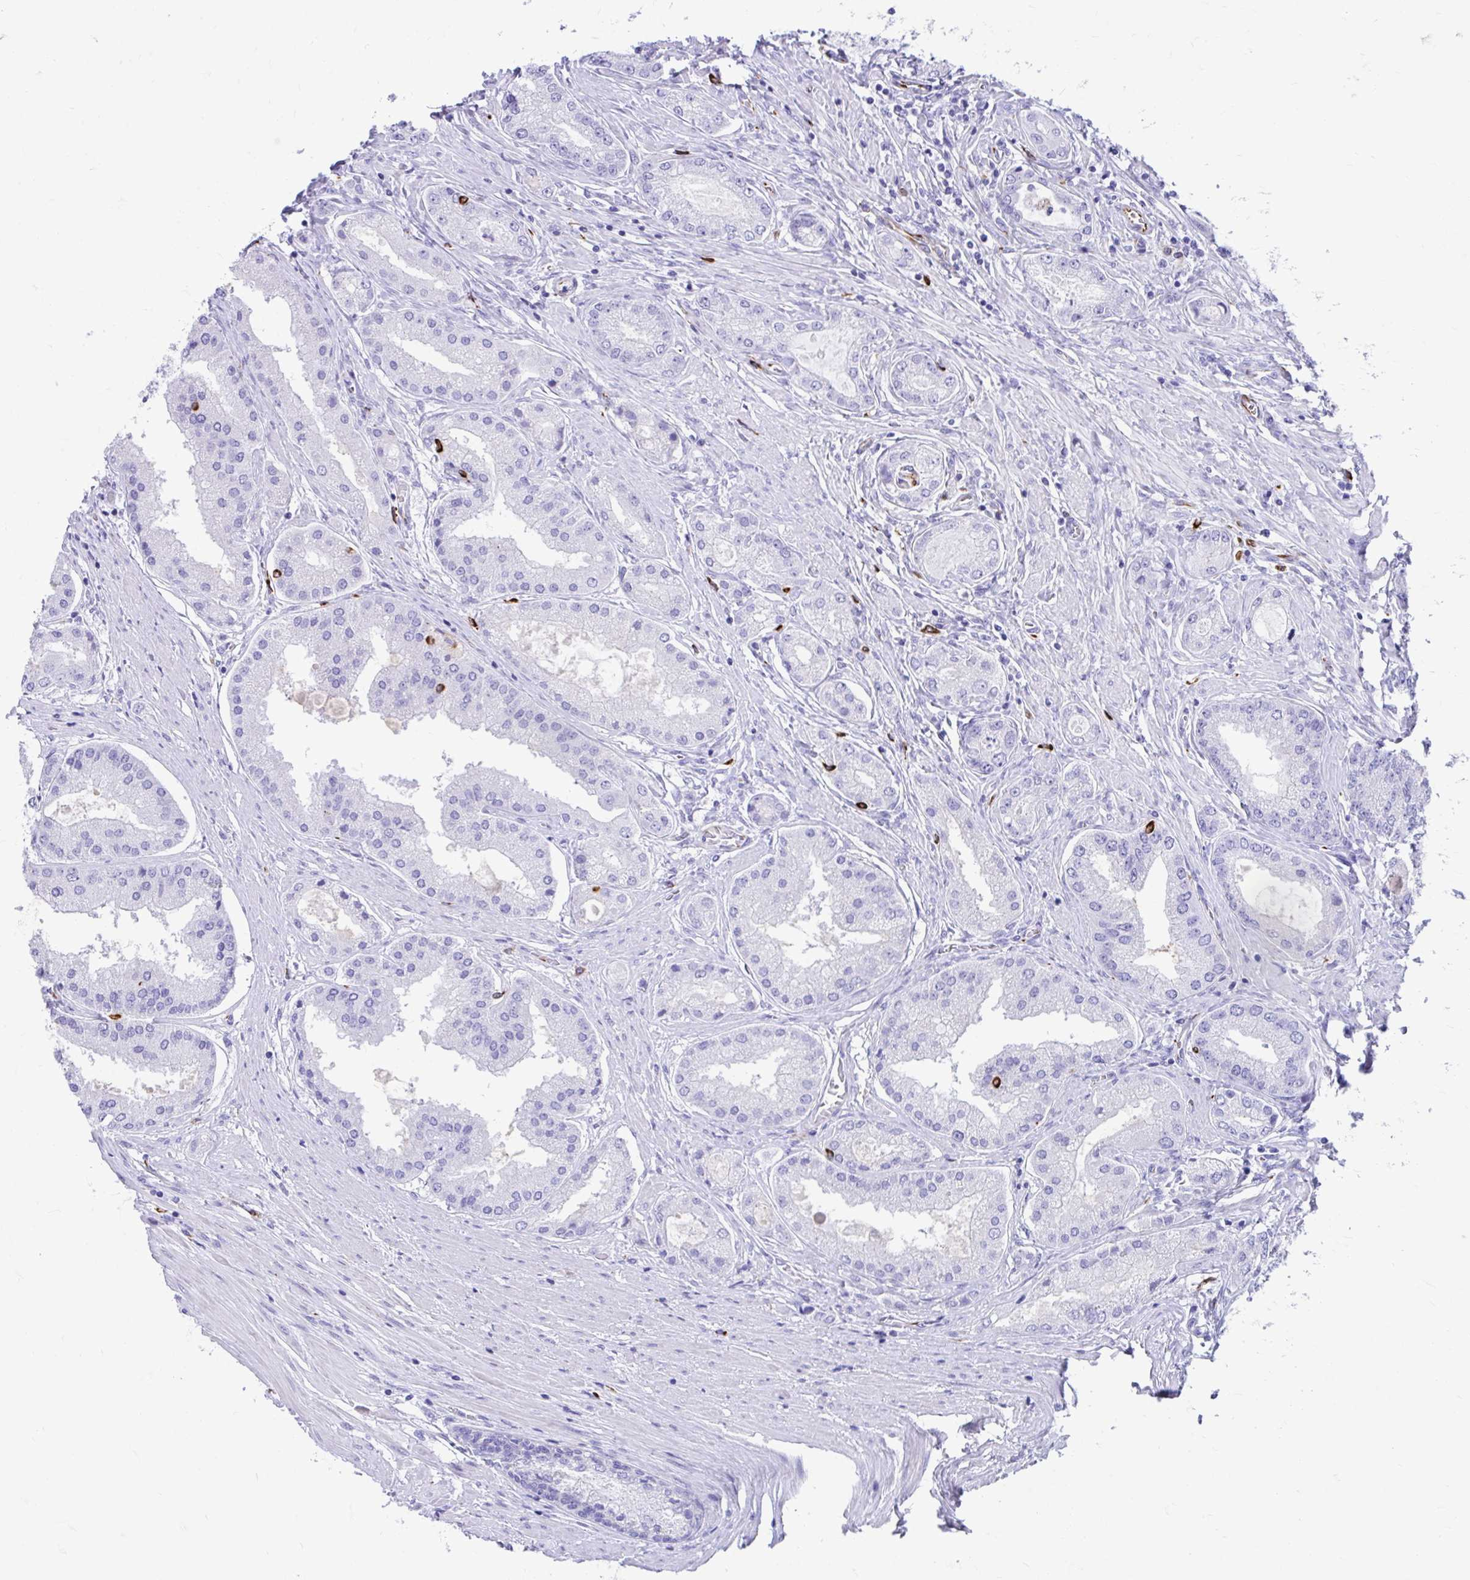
{"staining": {"intensity": "negative", "quantity": "none", "location": "none"}, "tissue": "prostate cancer", "cell_type": "Tumor cells", "image_type": "cancer", "snomed": [{"axis": "morphology", "description": "Adenocarcinoma, High grade"}, {"axis": "topography", "description": "Prostate"}], "caption": "IHC histopathology image of neoplastic tissue: prostate cancer stained with DAB (3,3'-diaminobenzidine) exhibits no significant protein expression in tumor cells. (Stains: DAB immunohistochemistry (IHC) with hematoxylin counter stain, Microscopy: brightfield microscopy at high magnification).", "gene": "ZNF699", "patient": {"sex": "male", "age": 67}}